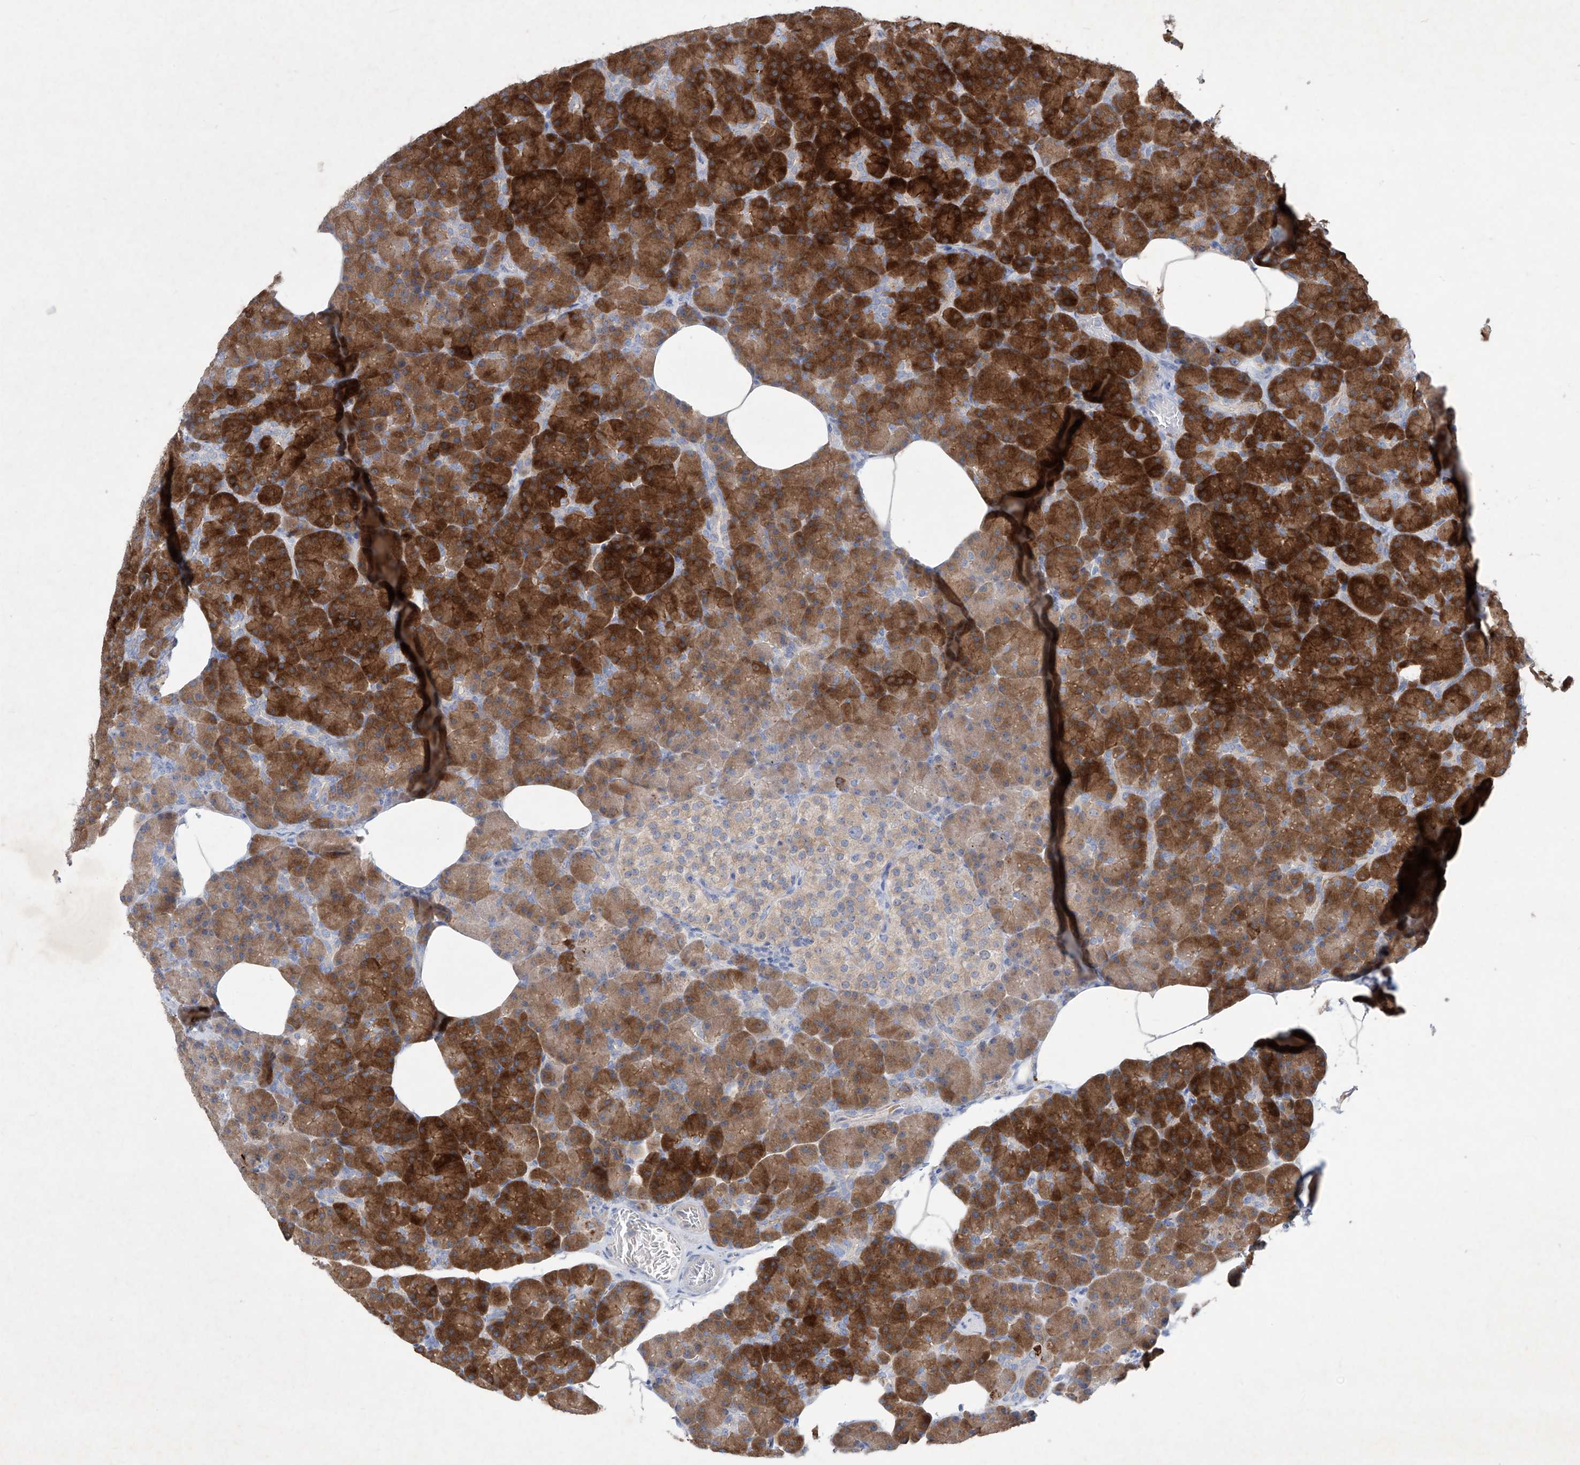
{"staining": {"intensity": "strong", "quantity": ">75%", "location": "cytoplasmic/membranous"}, "tissue": "pancreas", "cell_type": "Exocrine glandular cells", "image_type": "normal", "snomed": [{"axis": "morphology", "description": "Normal tissue, NOS"}, {"axis": "topography", "description": "Pancreas"}], "caption": "DAB immunohistochemical staining of unremarkable human pancreas displays strong cytoplasmic/membranous protein positivity in approximately >75% of exocrine glandular cells. (DAB (3,3'-diaminobenzidine) IHC with brightfield microscopy, high magnification).", "gene": "ASNS", "patient": {"sex": "female", "age": 43}}